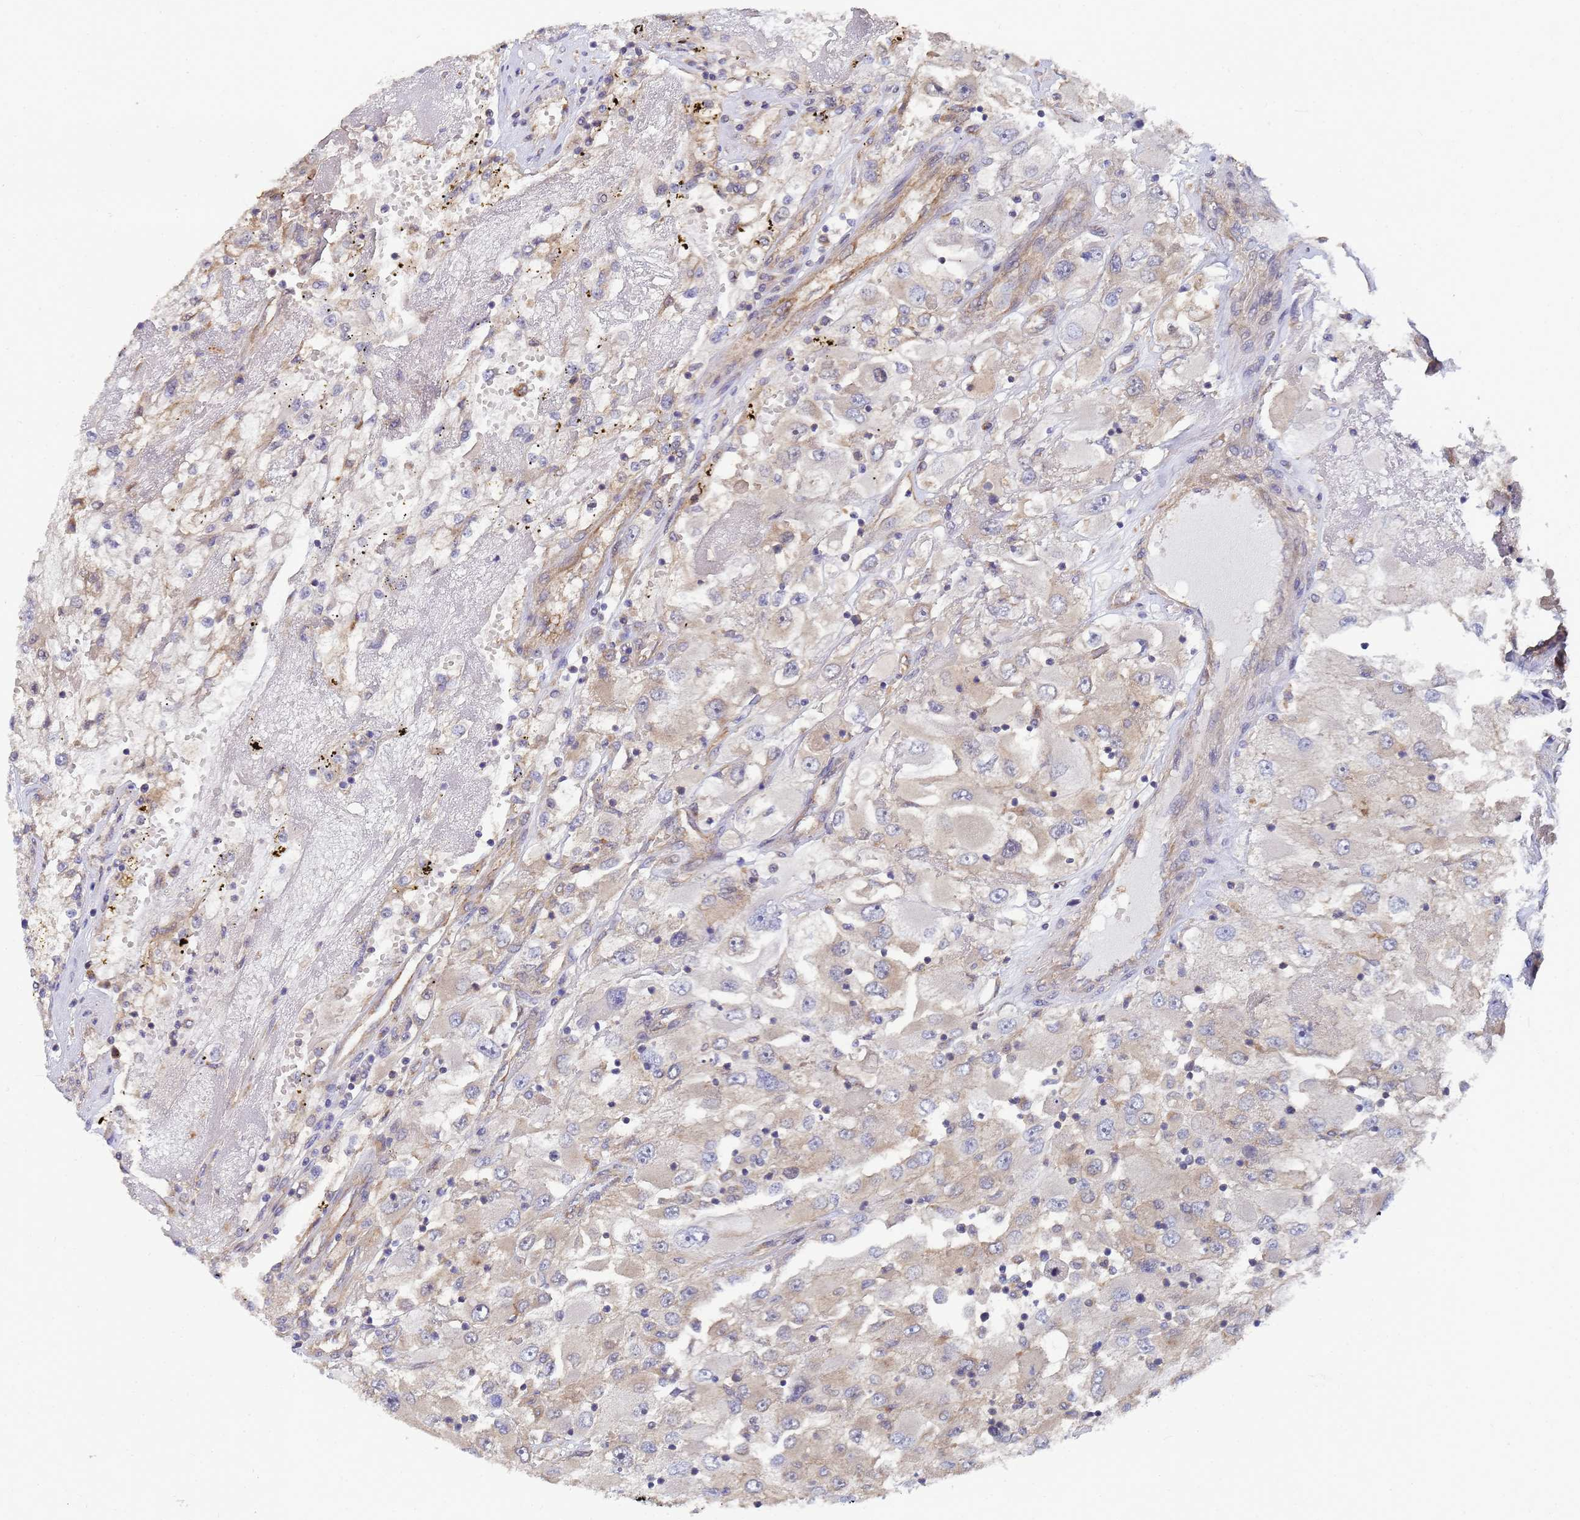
{"staining": {"intensity": "weak", "quantity": "<25%", "location": "cytoplasmic/membranous"}, "tissue": "renal cancer", "cell_type": "Tumor cells", "image_type": "cancer", "snomed": [{"axis": "morphology", "description": "Adenocarcinoma, NOS"}, {"axis": "topography", "description": "Kidney"}], "caption": "Immunohistochemistry (IHC) micrograph of renal cancer stained for a protein (brown), which reveals no positivity in tumor cells.", "gene": "ALS2CL", "patient": {"sex": "female", "age": 52}}